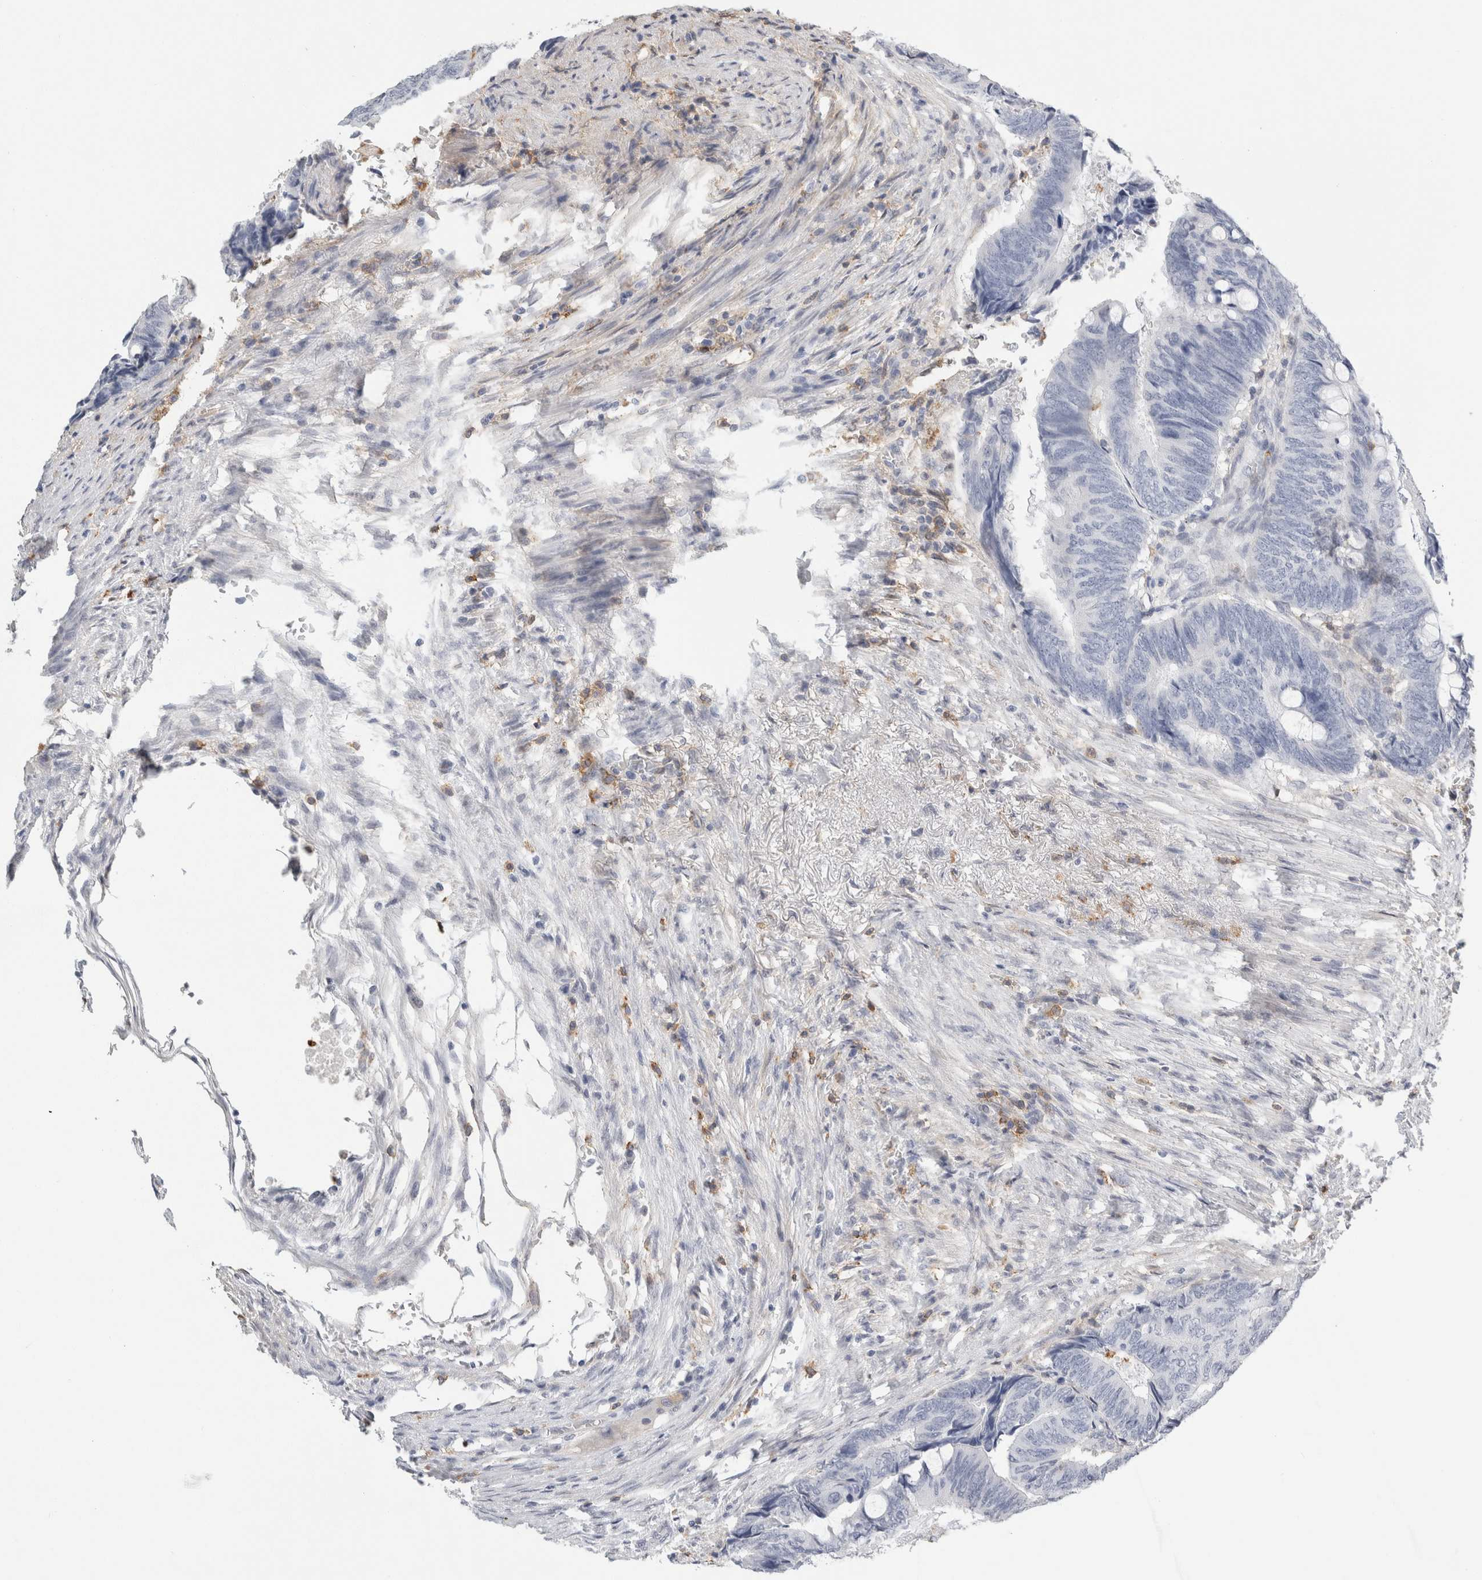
{"staining": {"intensity": "negative", "quantity": "none", "location": "none"}, "tissue": "colorectal cancer", "cell_type": "Tumor cells", "image_type": "cancer", "snomed": [{"axis": "morphology", "description": "Normal tissue, NOS"}, {"axis": "morphology", "description": "Adenocarcinoma, NOS"}, {"axis": "topography", "description": "Rectum"}, {"axis": "topography", "description": "Peripheral nerve tissue"}], "caption": "The IHC histopathology image has no significant positivity in tumor cells of colorectal cancer tissue.", "gene": "P2RY2", "patient": {"sex": "male", "age": 92}}